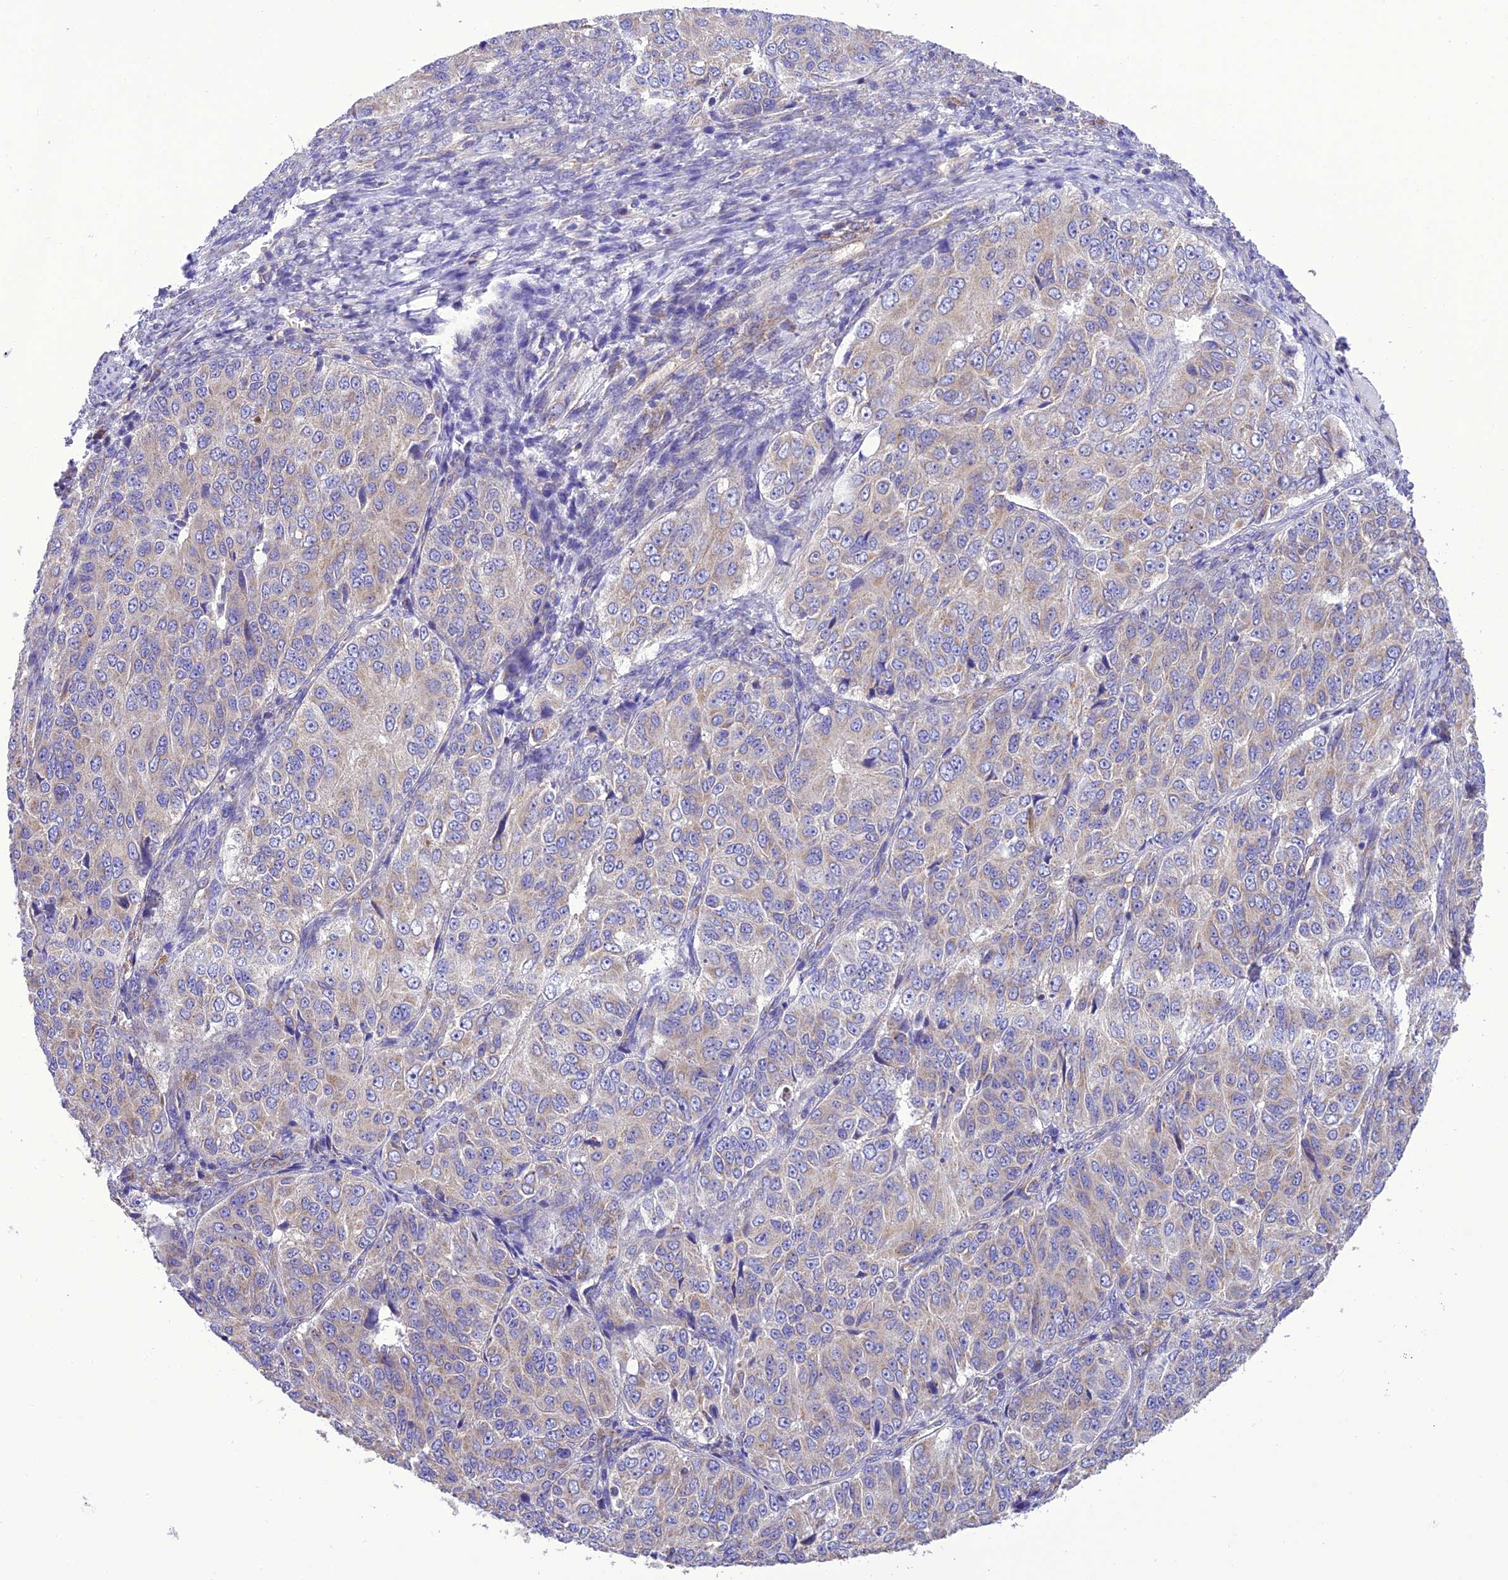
{"staining": {"intensity": "weak", "quantity": "<25%", "location": "cytoplasmic/membranous"}, "tissue": "ovarian cancer", "cell_type": "Tumor cells", "image_type": "cancer", "snomed": [{"axis": "morphology", "description": "Carcinoma, endometroid"}, {"axis": "topography", "description": "Ovary"}], "caption": "Tumor cells are negative for protein expression in human ovarian cancer.", "gene": "MAP3K12", "patient": {"sex": "female", "age": 51}}